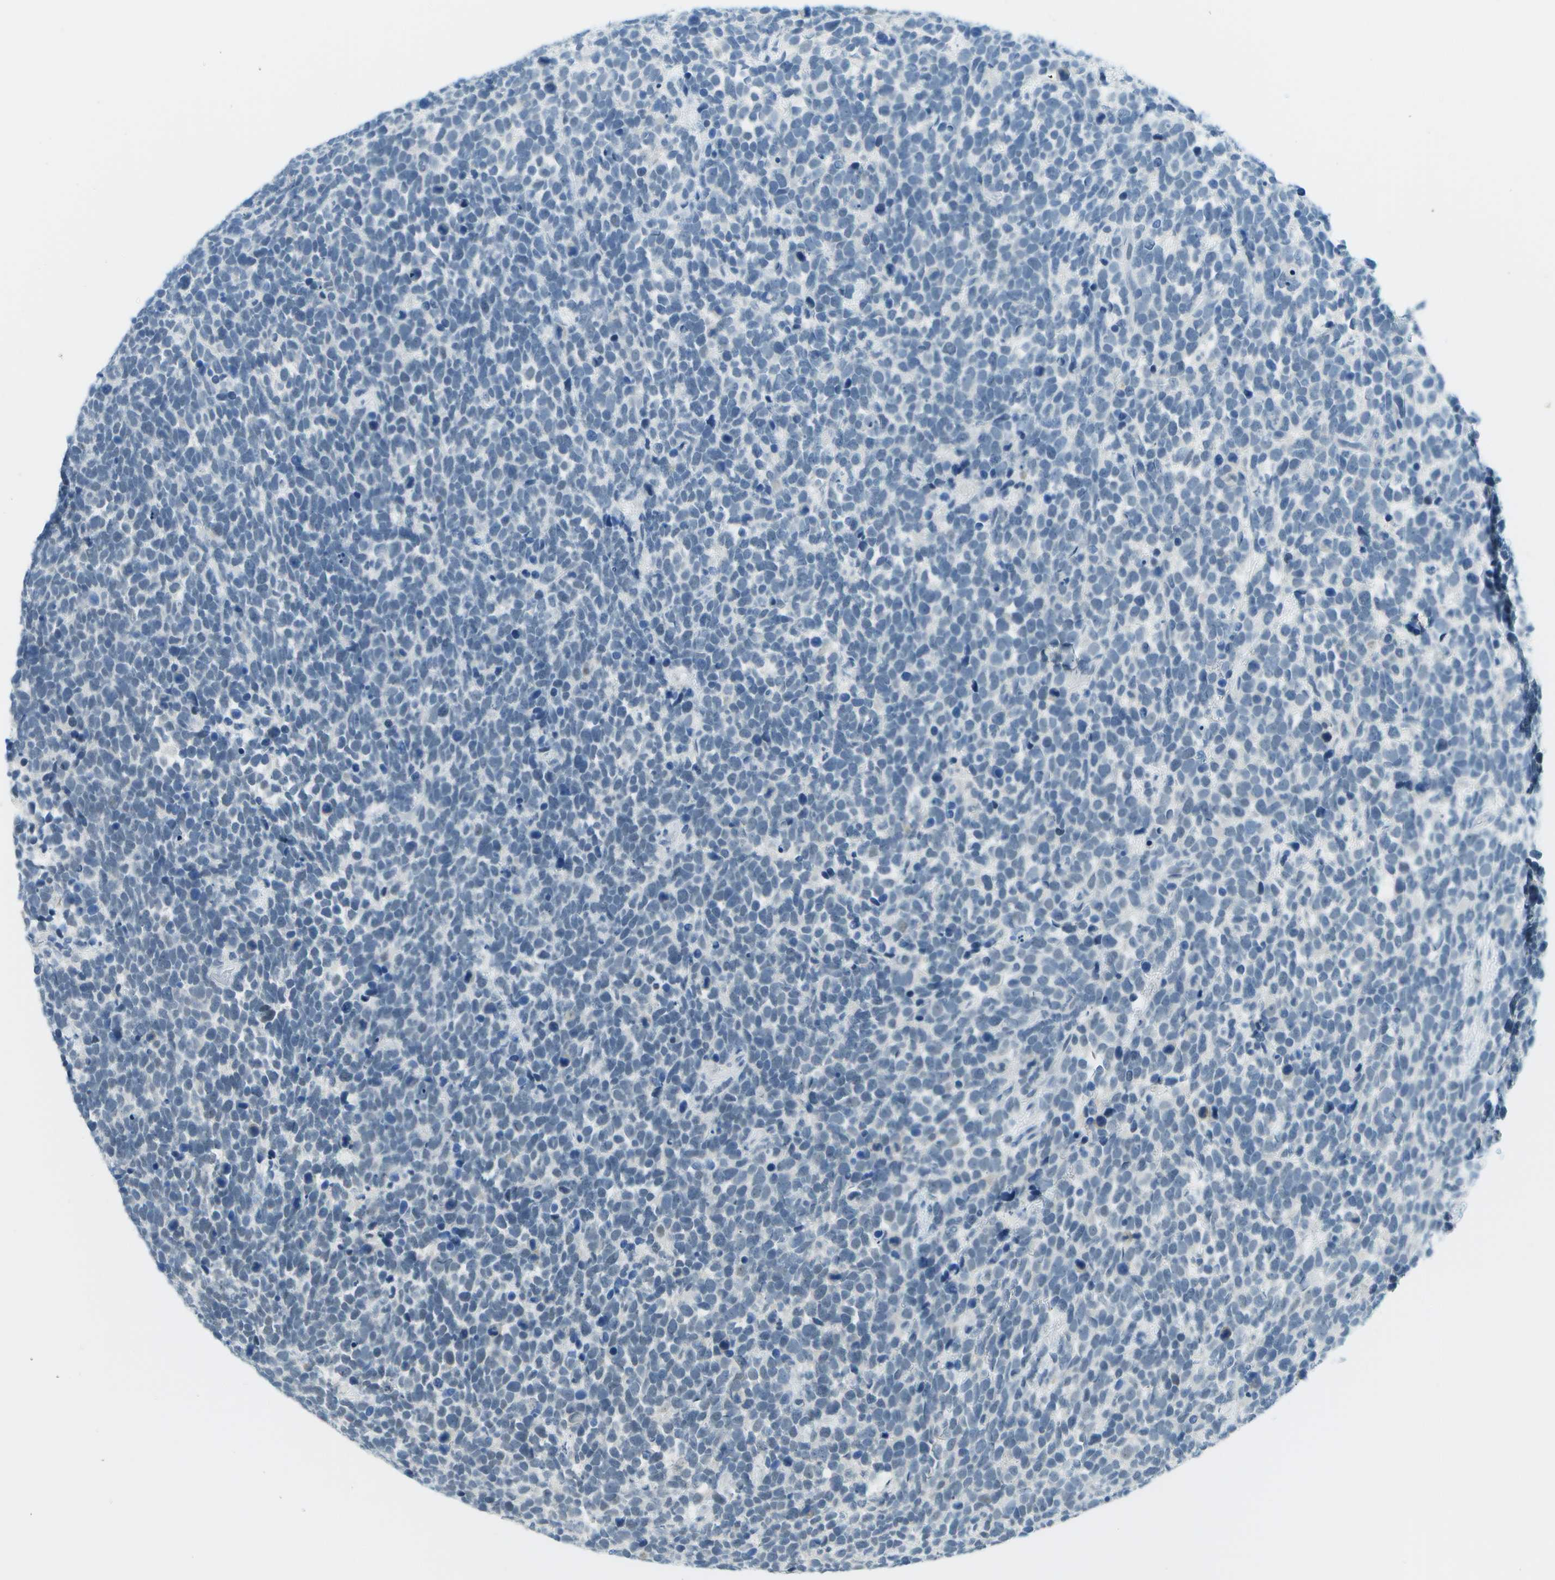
{"staining": {"intensity": "negative", "quantity": "none", "location": "none"}, "tissue": "urothelial cancer", "cell_type": "Tumor cells", "image_type": "cancer", "snomed": [{"axis": "morphology", "description": "Urothelial carcinoma, High grade"}, {"axis": "topography", "description": "Urinary bladder"}], "caption": "Immunohistochemistry micrograph of human urothelial carcinoma (high-grade) stained for a protein (brown), which reveals no expression in tumor cells.", "gene": "NEK11", "patient": {"sex": "female", "age": 82}}